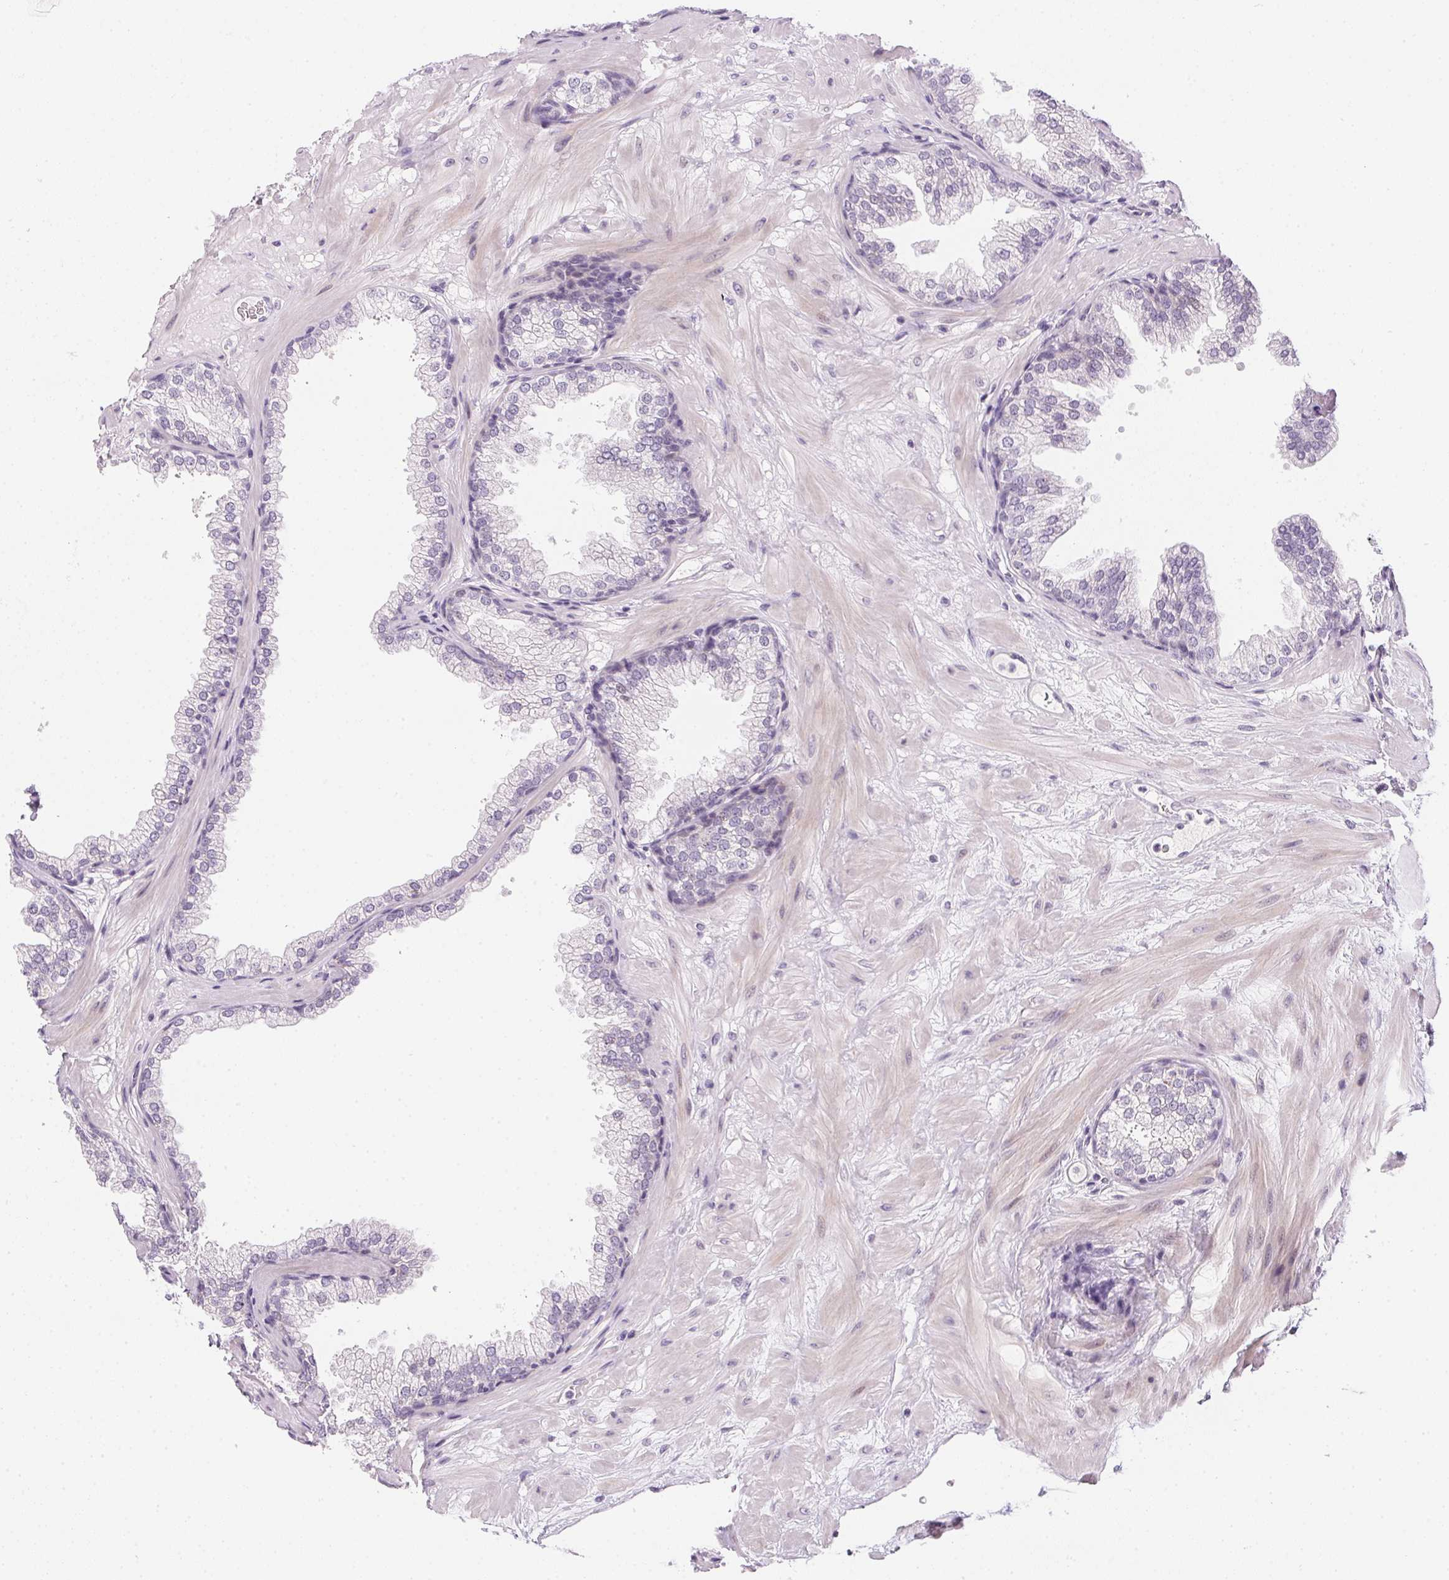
{"staining": {"intensity": "negative", "quantity": "none", "location": "none"}, "tissue": "prostate", "cell_type": "Glandular cells", "image_type": "normal", "snomed": [{"axis": "morphology", "description": "Normal tissue, NOS"}, {"axis": "topography", "description": "Prostate"}], "caption": "An image of prostate stained for a protein shows no brown staining in glandular cells. (Stains: DAB immunohistochemistry with hematoxylin counter stain, Microscopy: brightfield microscopy at high magnification).", "gene": "GSDMC", "patient": {"sex": "male", "age": 37}}